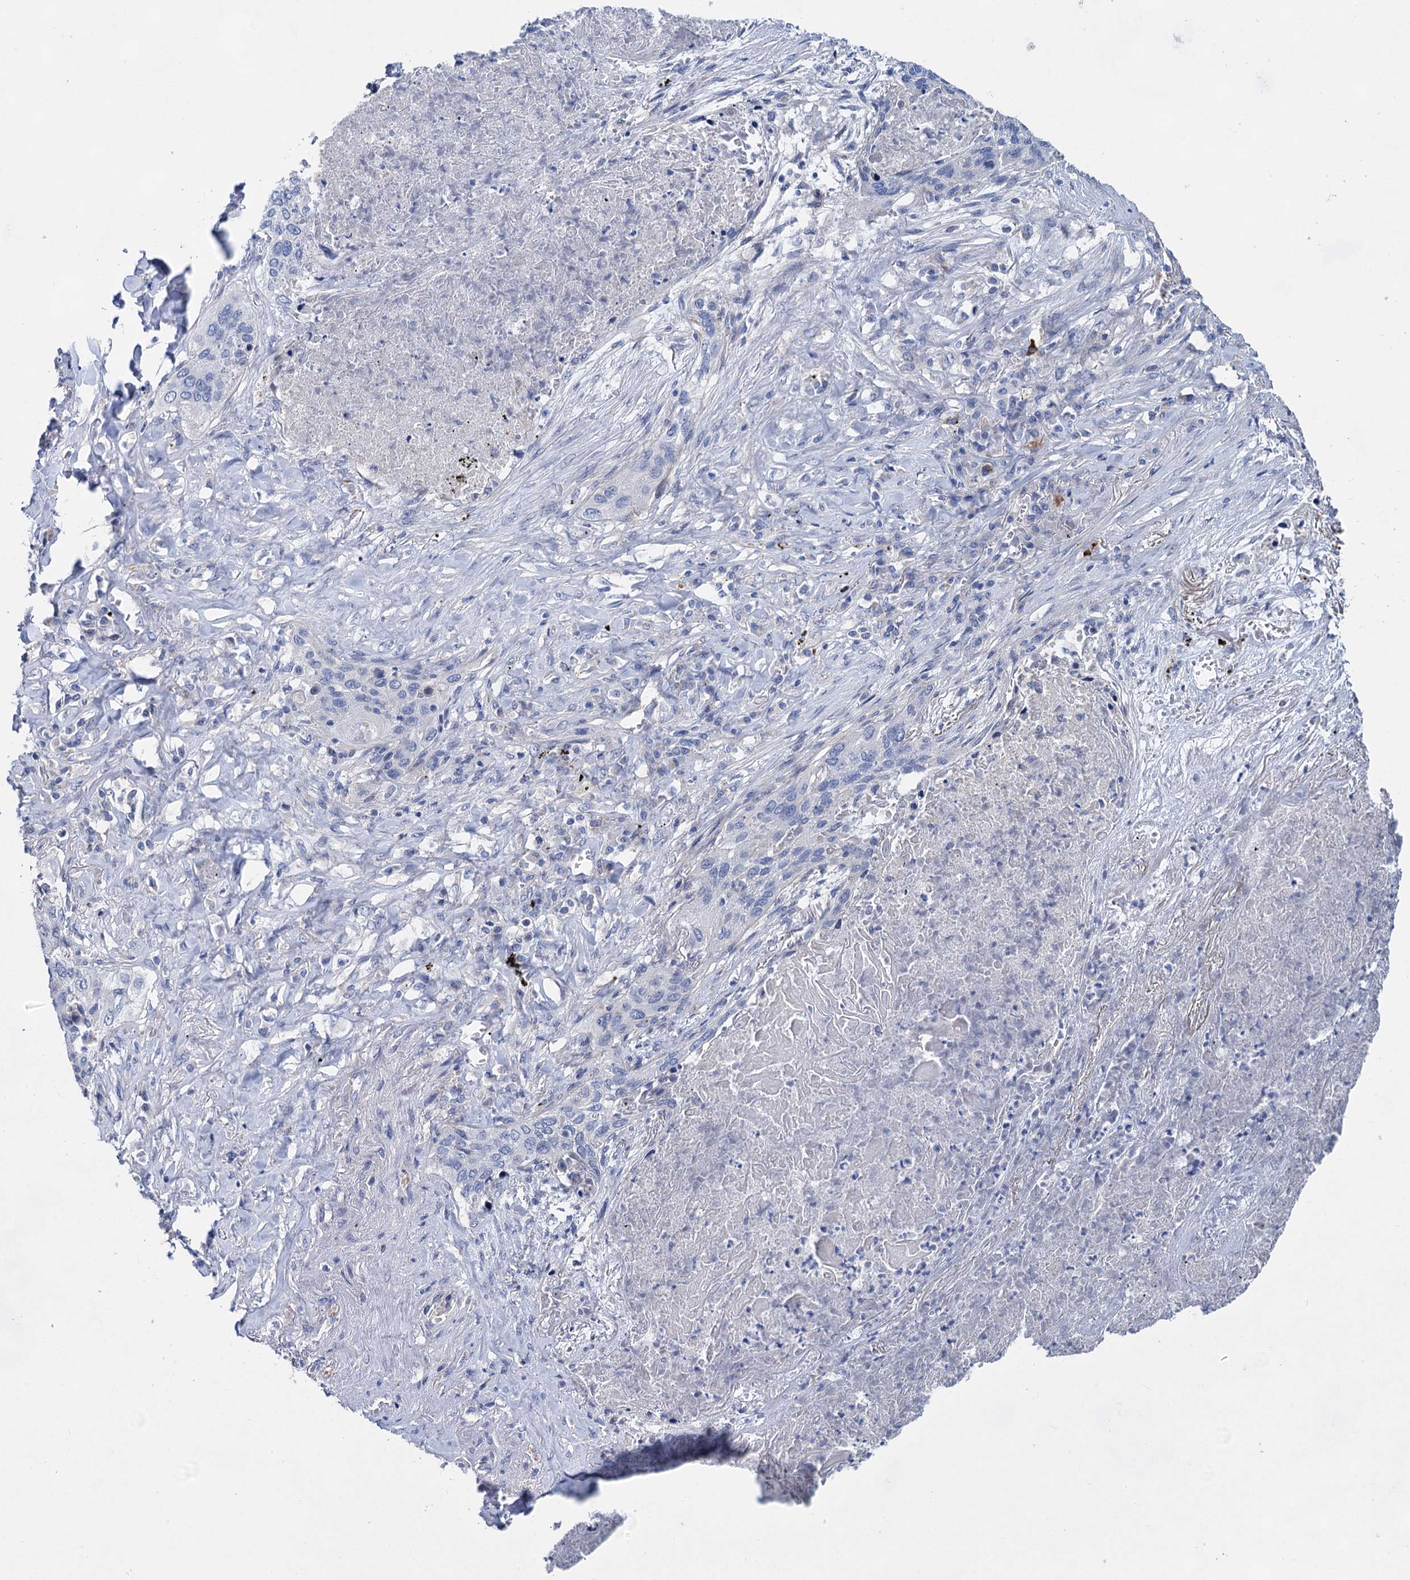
{"staining": {"intensity": "negative", "quantity": "none", "location": "none"}, "tissue": "lung cancer", "cell_type": "Tumor cells", "image_type": "cancer", "snomed": [{"axis": "morphology", "description": "Squamous cell carcinoma, NOS"}, {"axis": "topography", "description": "Lung"}], "caption": "Lung squamous cell carcinoma was stained to show a protein in brown. There is no significant staining in tumor cells. (IHC, brightfield microscopy, high magnification).", "gene": "GPR155", "patient": {"sex": "female", "age": 63}}